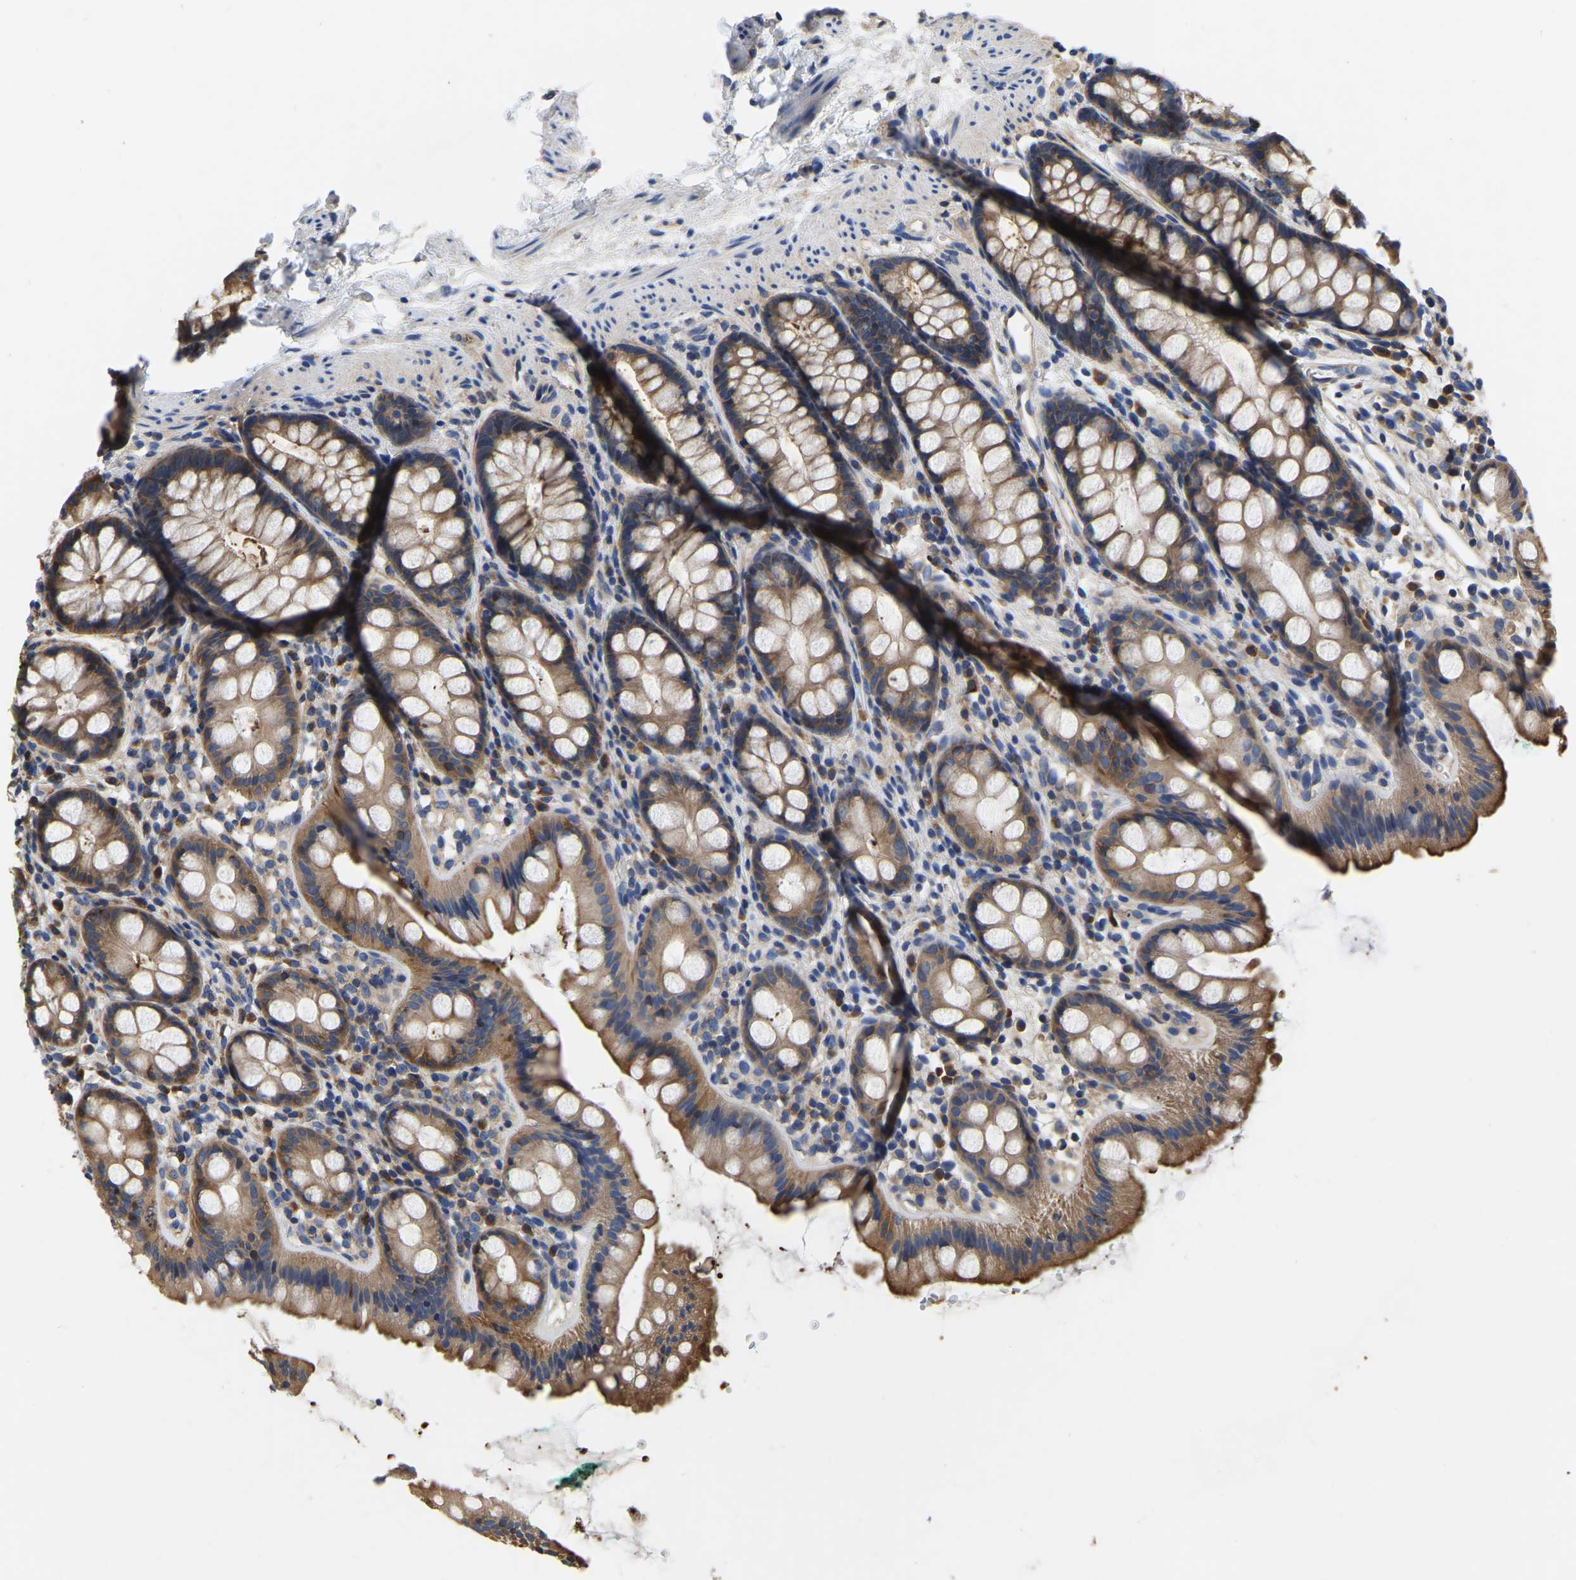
{"staining": {"intensity": "moderate", "quantity": ">75%", "location": "cytoplasmic/membranous"}, "tissue": "rectum", "cell_type": "Glandular cells", "image_type": "normal", "snomed": [{"axis": "morphology", "description": "Normal tissue, NOS"}, {"axis": "topography", "description": "Rectum"}], "caption": "Protein expression analysis of unremarkable human rectum reveals moderate cytoplasmic/membranous positivity in approximately >75% of glandular cells. The protein is stained brown, and the nuclei are stained in blue (DAB IHC with brightfield microscopy, high magnification).", "gene": "GARS1", "patient": {"sex": "female", "age": 65}}